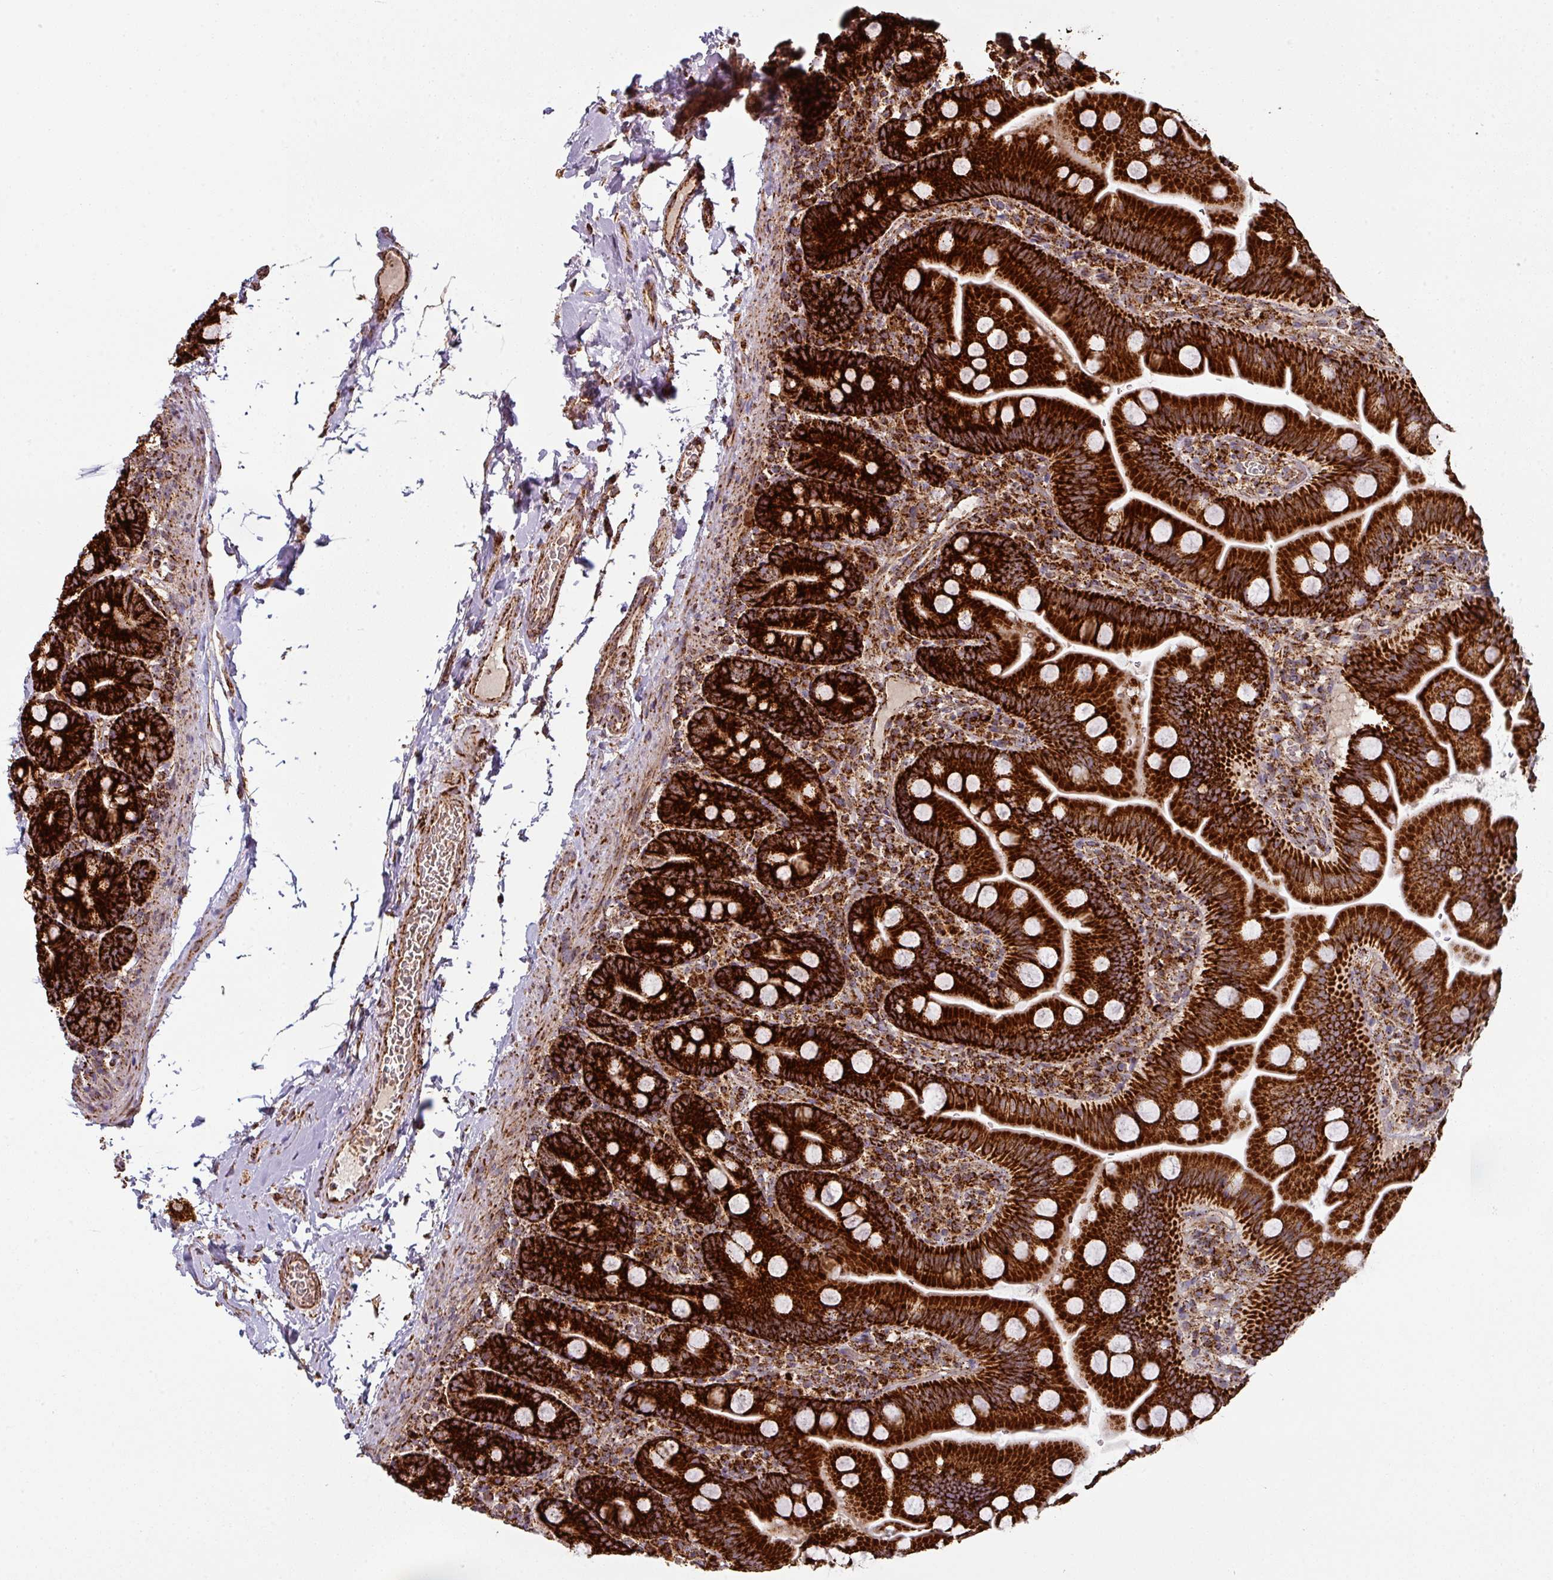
{"staining": {"intensity": "strong", "quantity": ">75%", "location": "cytoplasmic/membranous"}, "tissue": "small intestine", "cell_type": "Glandular cells", "image_type": "normal", "snomed": [{"axis": "morphology", "description": "Normal tissue, NOS"}, {"axis": "topography", "description": "Small intestine"}], "caption": "IHC photomicrograph of benign small intestine: small intestine stained using immunohistochemistry (IHC) shows high levels of strong protein expression localized specifically in the cytoplasmic/membranous of glandular cells, appearing as a cytoplasmic/membranous brown color.", "gene": "TRAP1", "patient": {"sex": "female", "age": 68}}